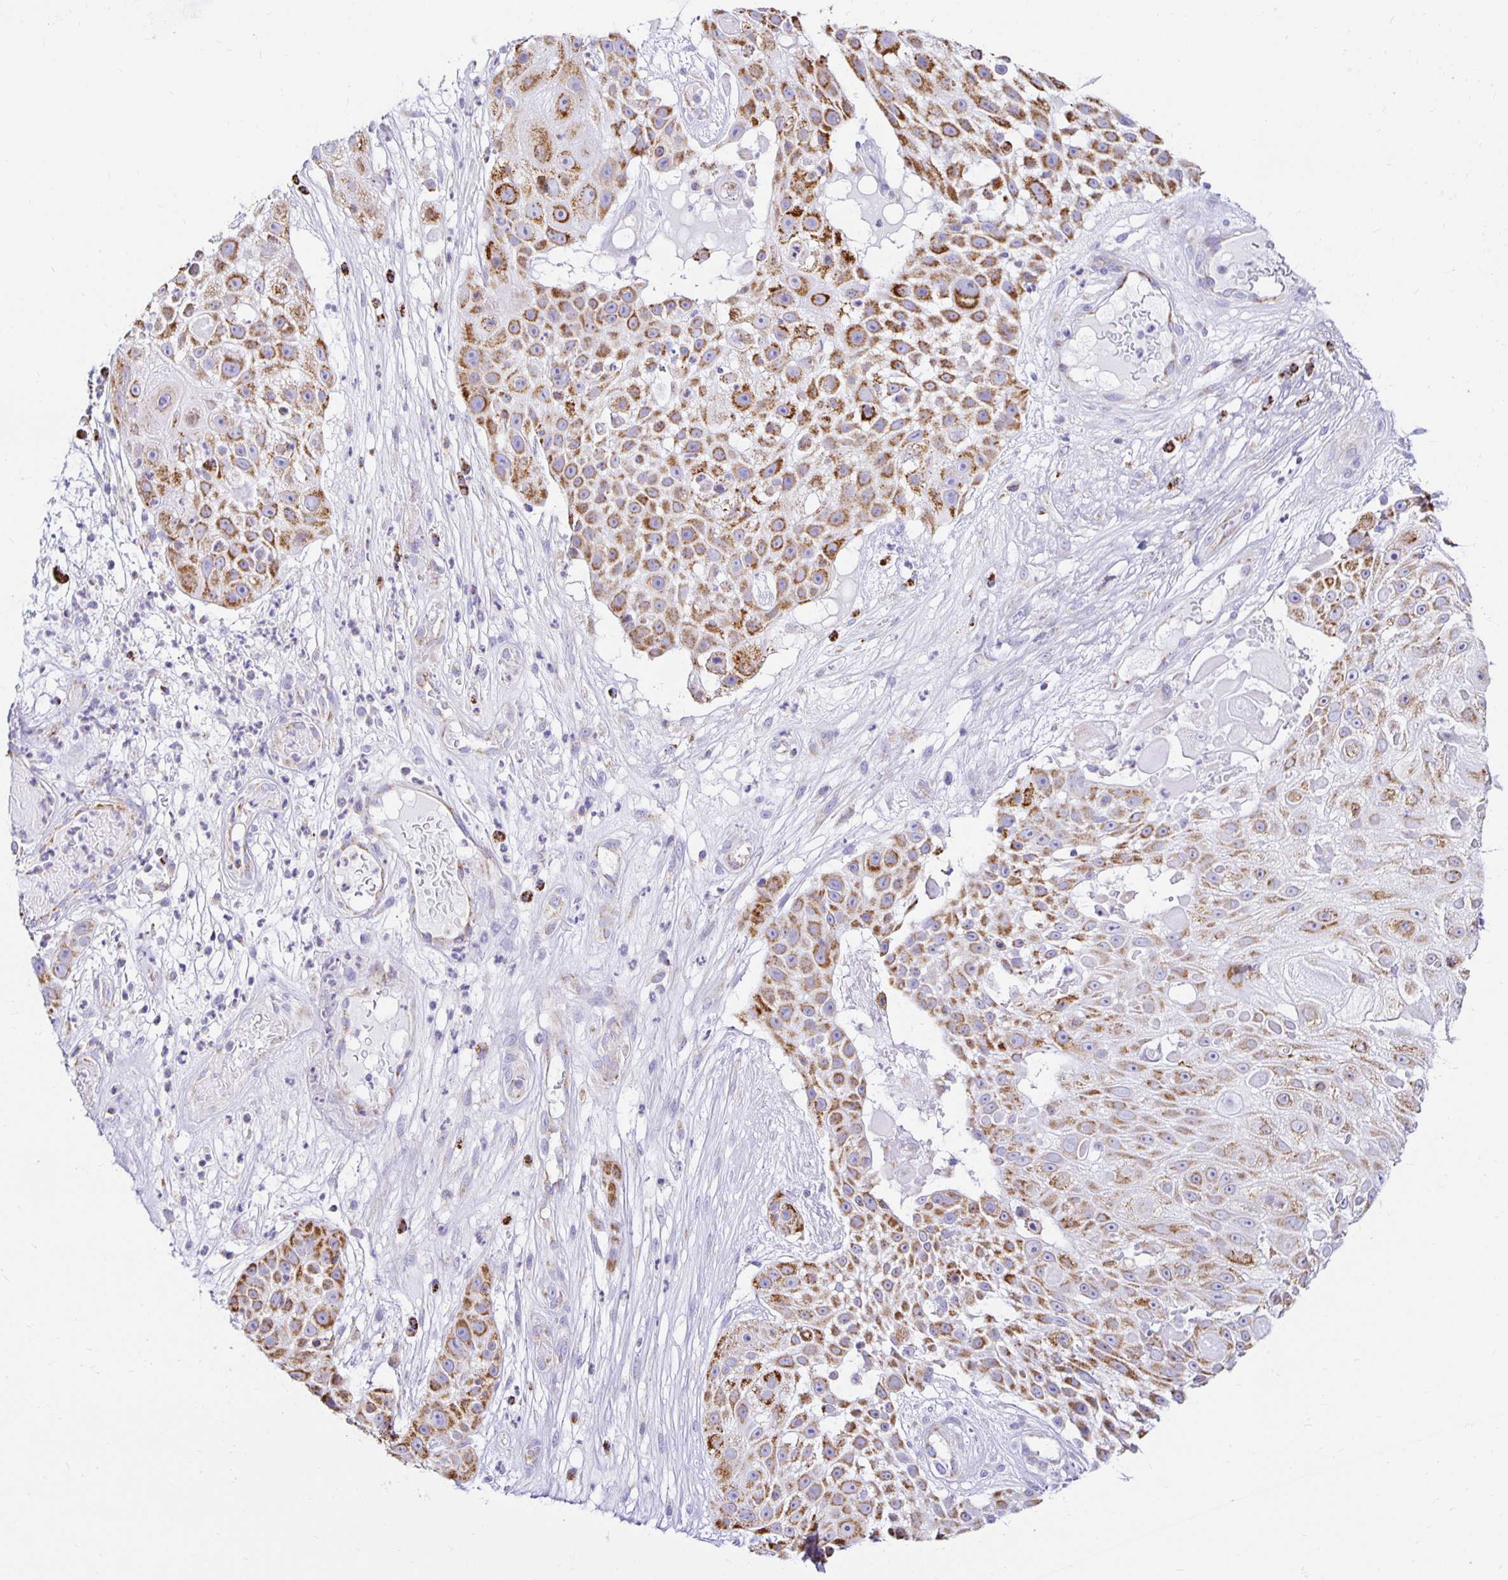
{"staining": {"intensity": "moderate", "quantity": ">75%", "location": "cytoplasmic/membranous"}, "tissue": "skin cancer", "cell_type": "Tumor cells", "image_type": "cancer", "snomed": [{"axis": "morphology", "description": "Squamous cell carcinoma, NOS"}, {"axis": "topography", "description": "Skin"}], "caption": "A medium amount of moderate cytoplasmic/membranous staining is appreciated in approximately >75% of tumor cells in squamous cell carcinoma (skin) tissue. Using DAB (brown) and hematoxylin (blue) stains, captured at high magnification using brightfield microscopy.", "gene": "PLAAT2", "patient": {"sex": "female", "age": 86}}